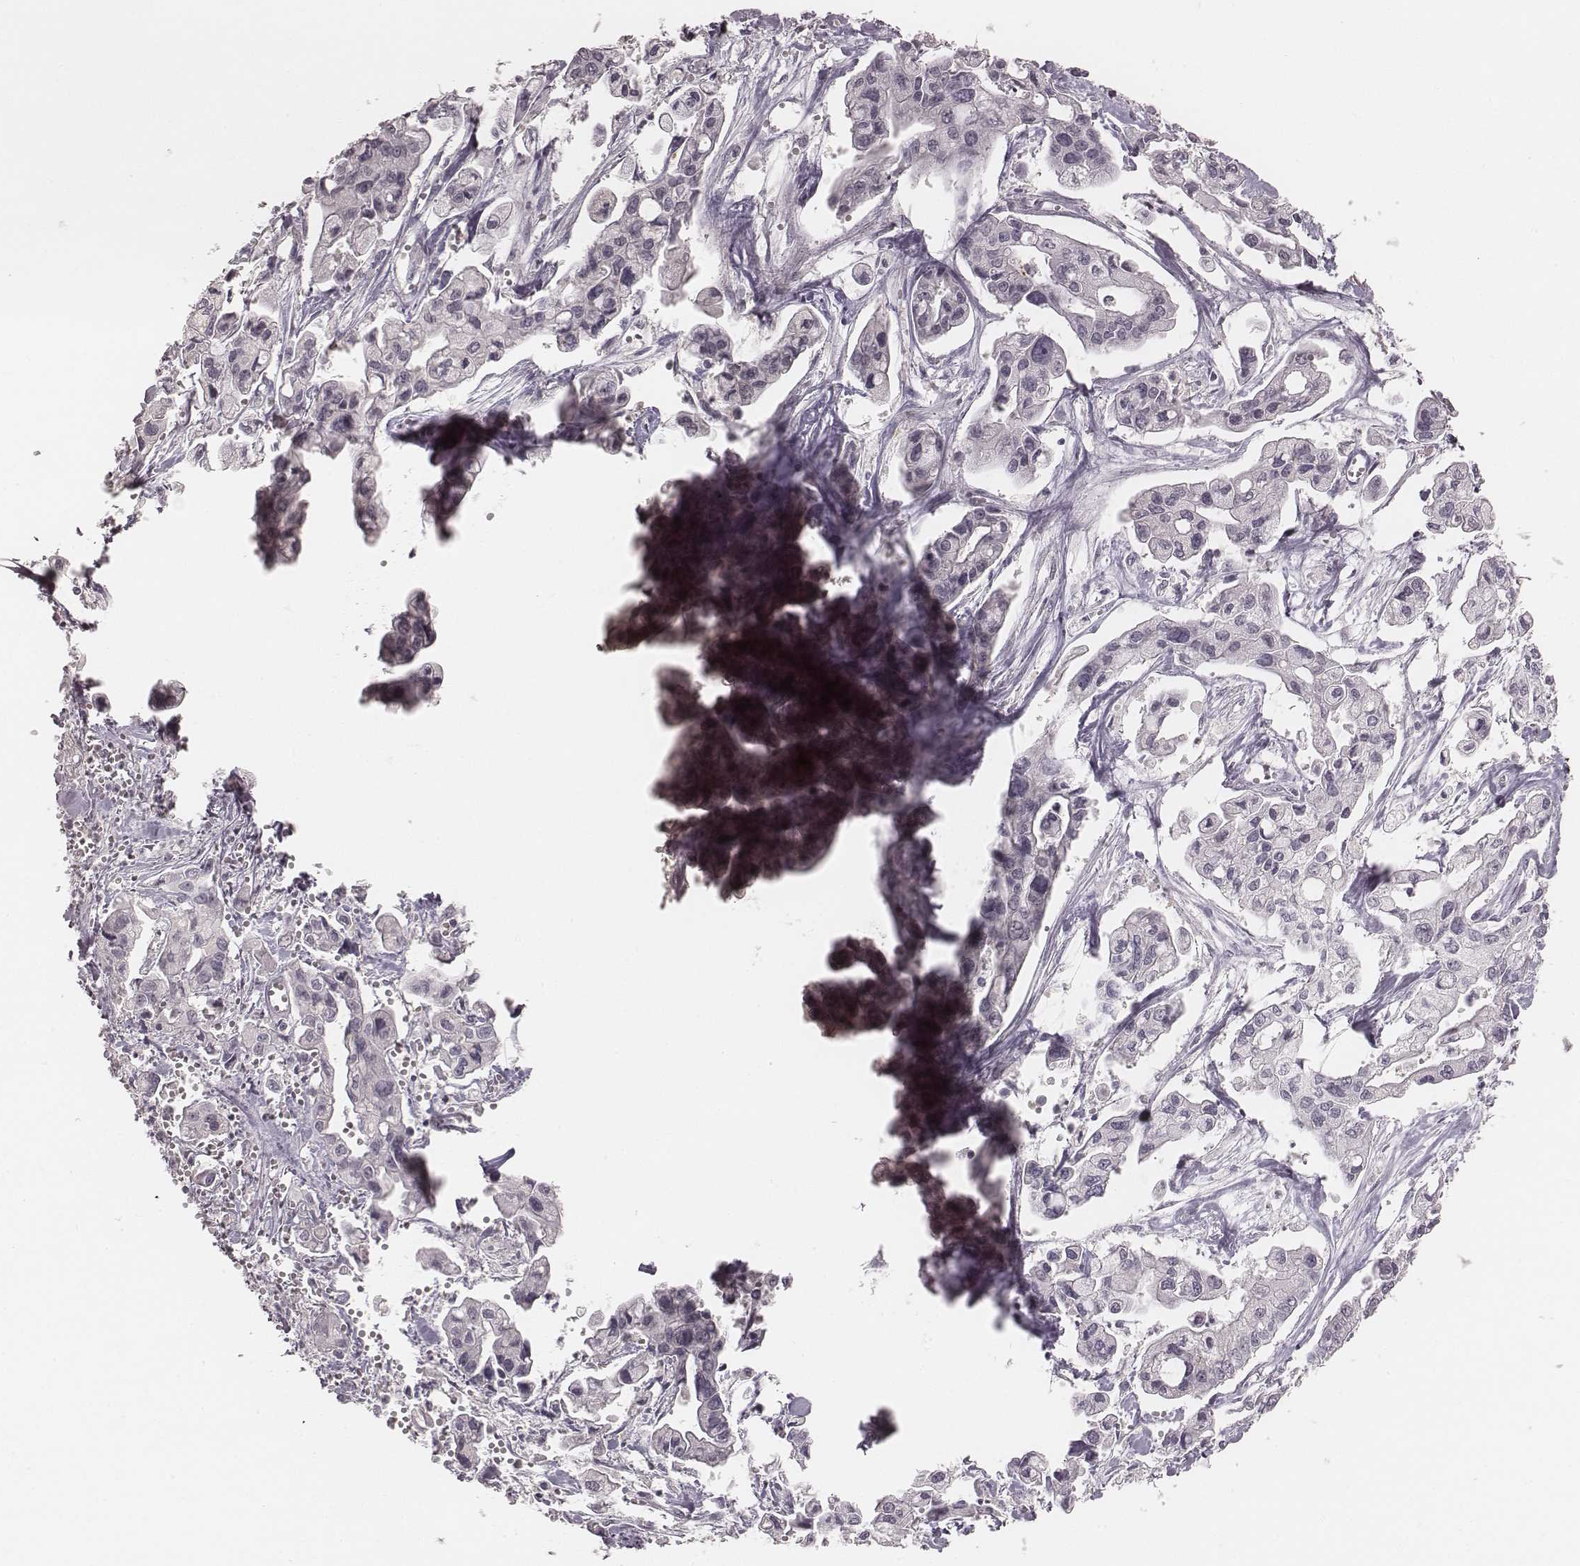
{"staining": {"intensity": "negative", "quantity": "none", "location": "none"}, "tissue": "pancreatic cancer", "cell_type": "Tumor cells", "image_type": "cancer", "snomed": [{"axis": "morphology", "description": "Adenocarcinoma, NOS"}, {"axis": "topography", "description": "Pancreas"}], "caption": "Protein analysis of pancreatic adenocarcinoma demonstrates no significant staining in tumor cells.", "gene": "ACACB", "patient": {"sex": "male", "age": 70}}